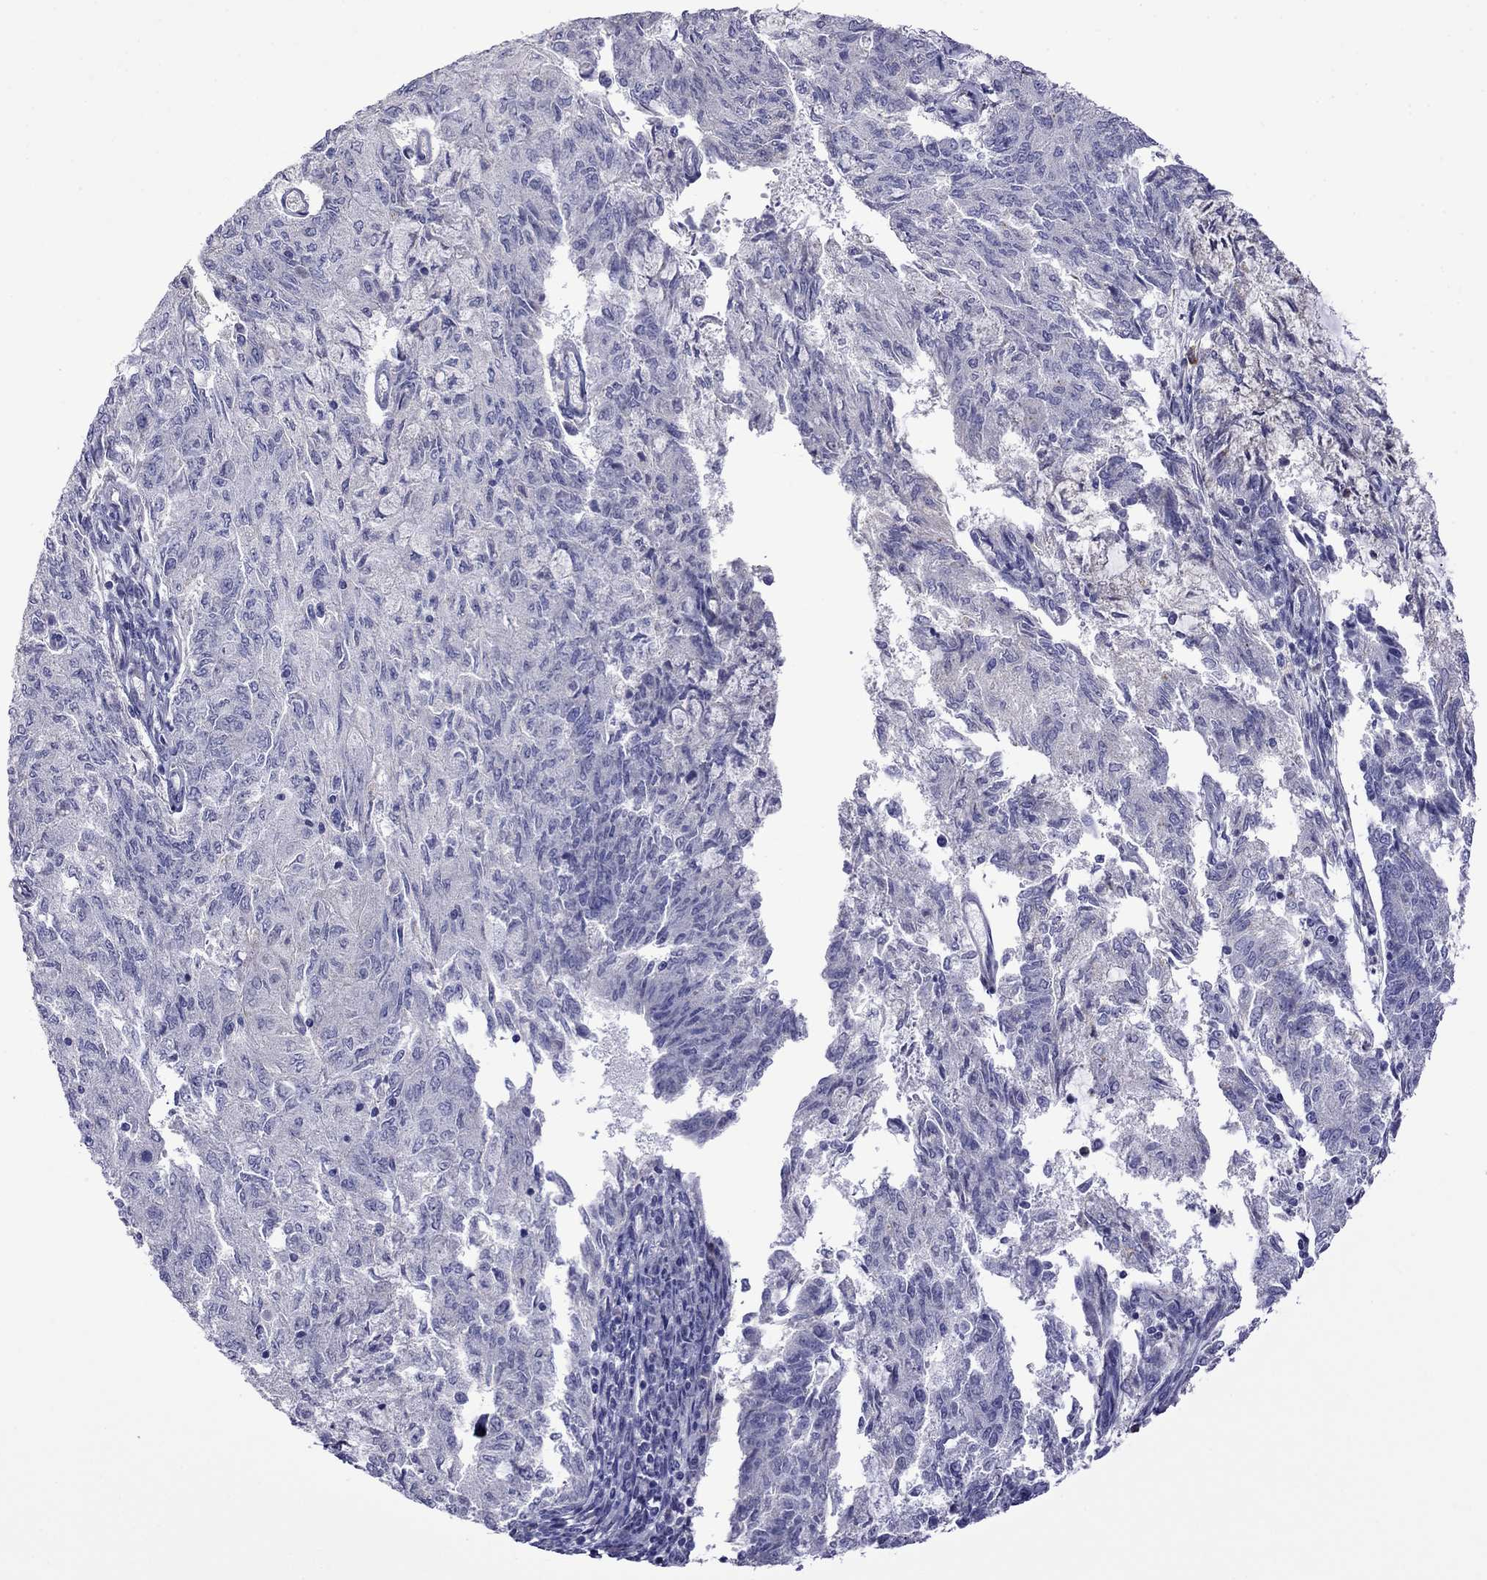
{"staining": {"intensity": "negative", "quantity": "none", "location": "none"}, "tissue": "endometrial cancer", "cell_type": "Tumor cells", "image_type": "cancer", "snomed": [{"axis": "morphology", "description": "Adenocarcinoma, NOS"}, {"axis": "topography", "description": "Endometrium"}], "caption": "There is no significant expression in tumor cells of endometrial adenocarcinoma.", "gene": "STAR", "patient": {"sex": "female", "age": 82}}